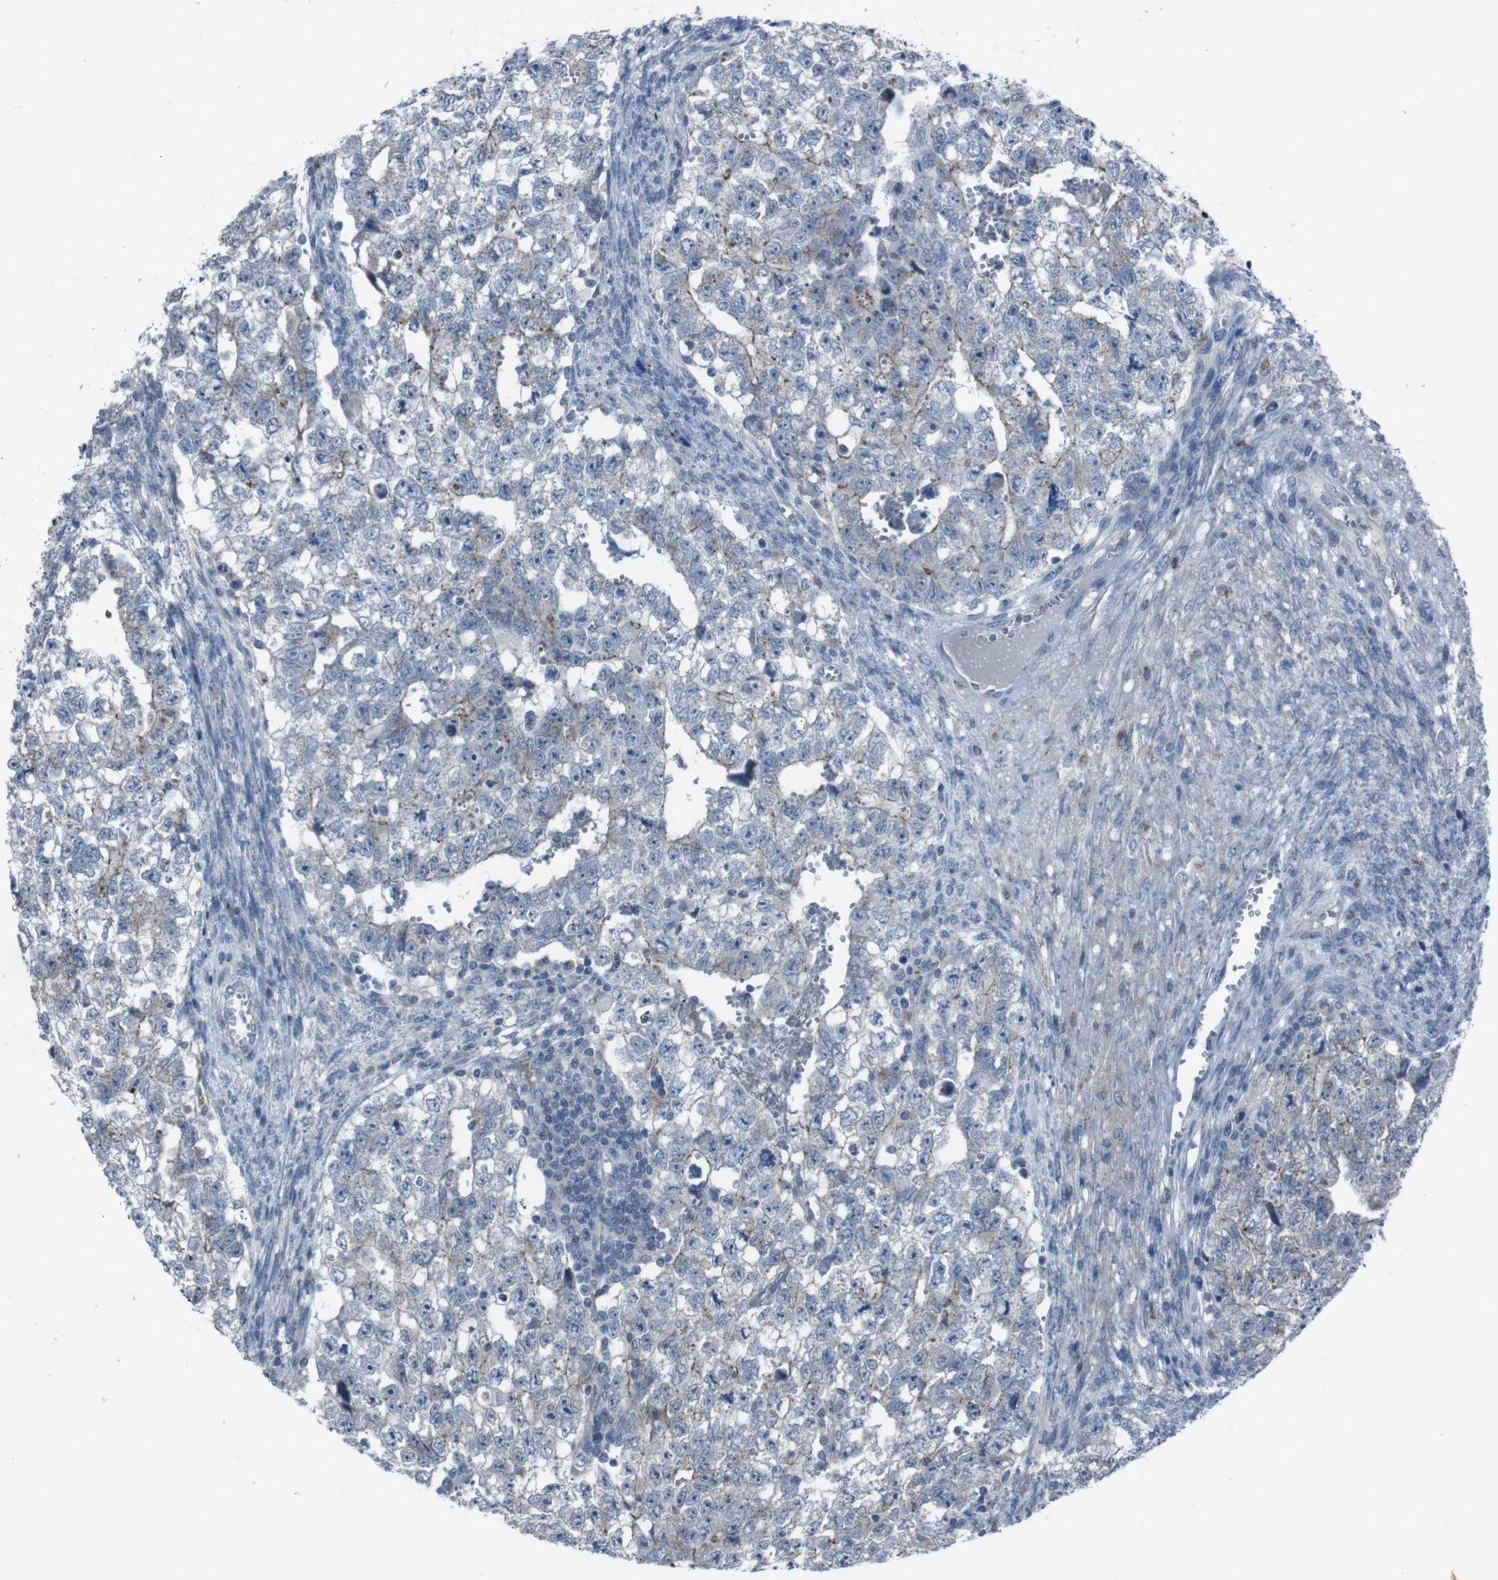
{"staining": {"intensity": "moderate", "quantity": "<25%", "location": "cytoplasmic/membranous"}, "tissue": "testis cancer", "cell_type": "Tumor cells", "image_type": "cancer", "snomed": [{"axis": "morphology", "description": "Seminoma, NOS"}, {"axis": "morphology", "description": "Carcinoma, Embryonal, NOS"}, {"axis": "topography", "description": "Testis"}], "caption": "IHC (DAB (3,3'-diaminobenzidine)) staining of human seminoma (testis) demonstrates moderate cytoplasmic/membranous protein staining in about <25% of tumor cells. Using DAB (brown) and hematoxylin (blue) stains, captured at high magnification using brightfield microscopy.", "gene": "EFNA5", "patient": {"sex": "male", "age": 38}}